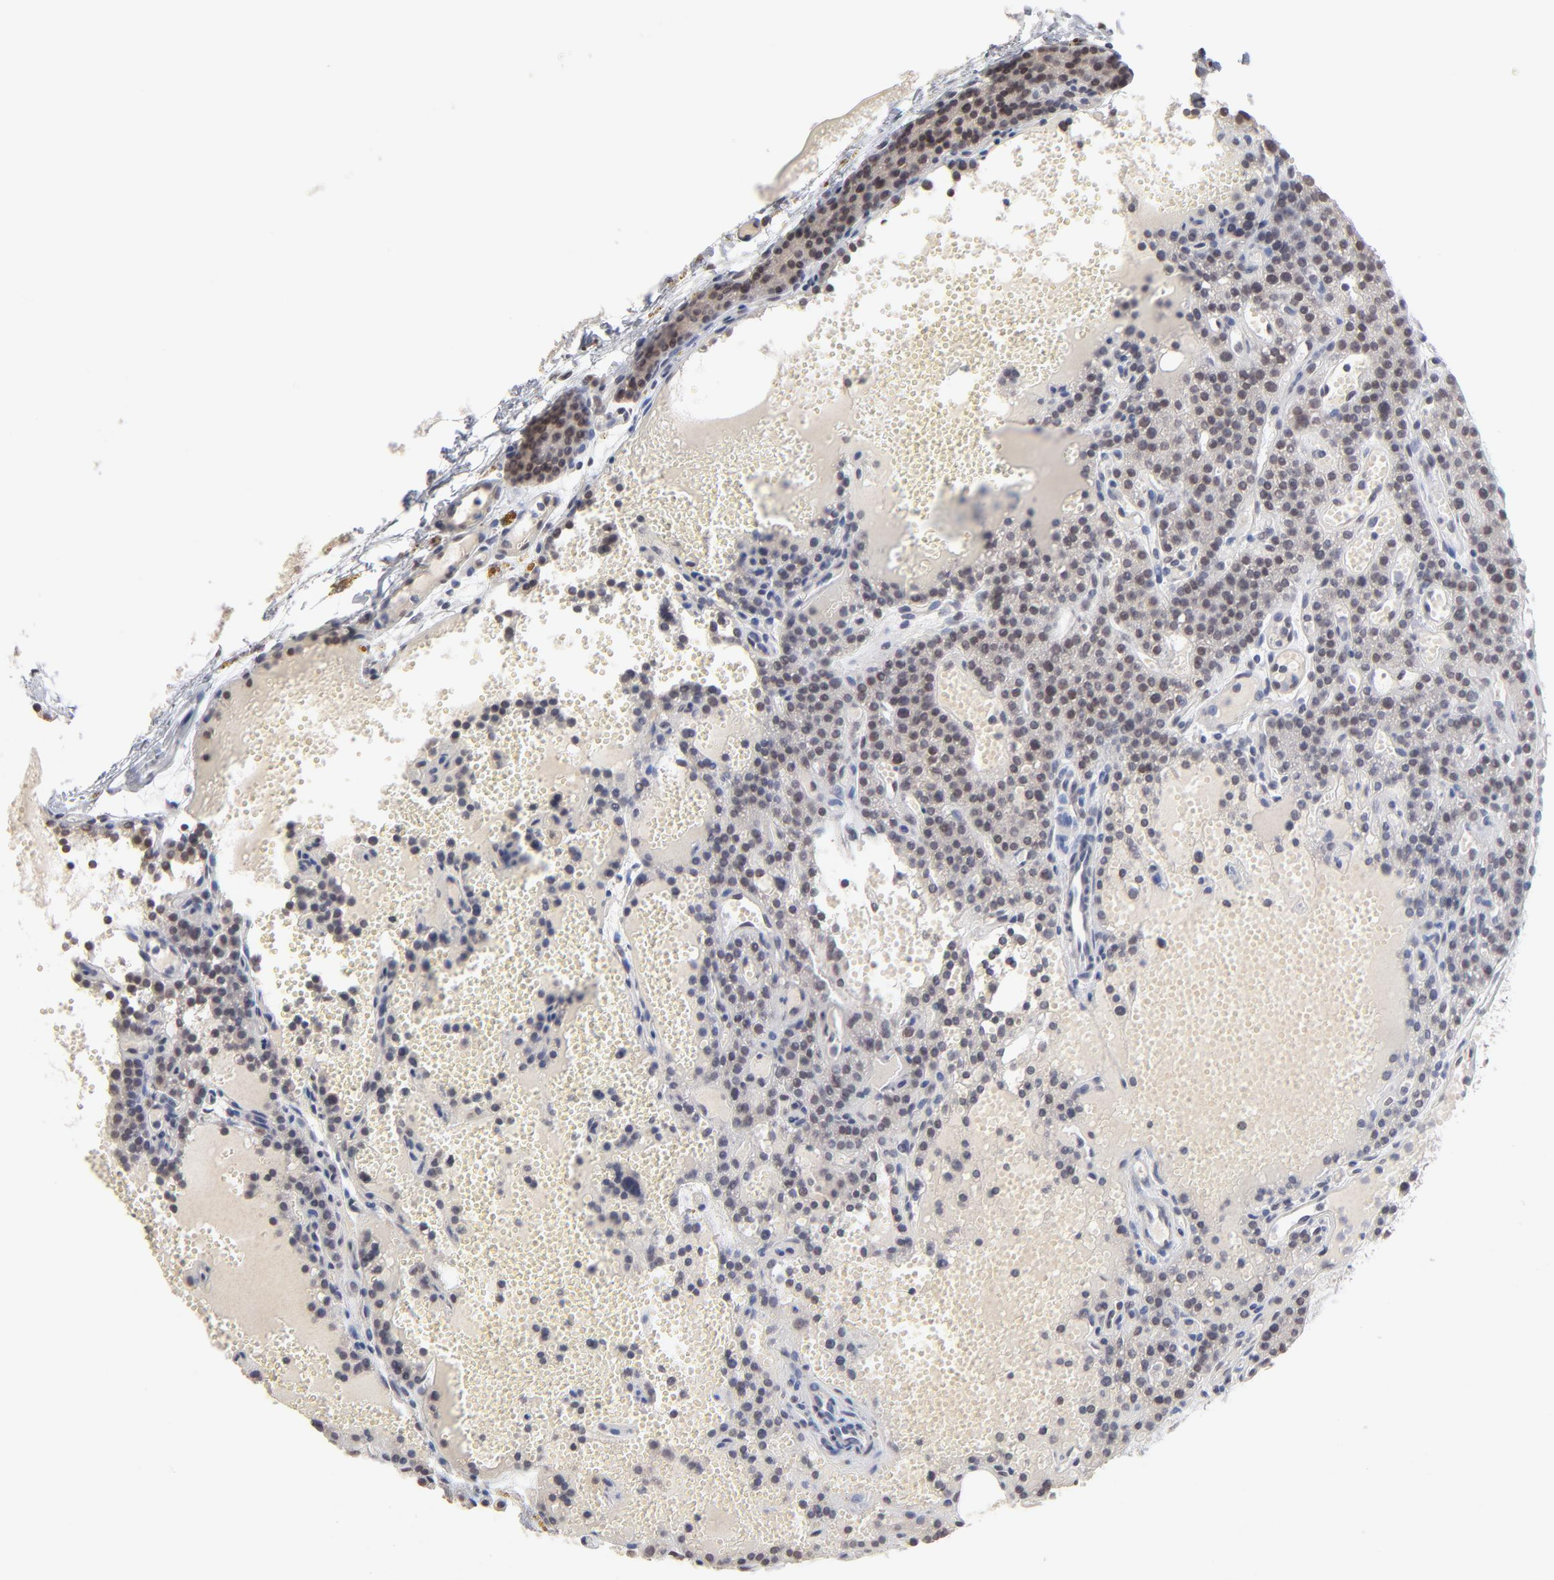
{"staining": {"intensity": "weak", "quantity": "<25%", "location": "nuclear"}, "tissue": "parathyroid gland", "cell_type": "Glandular cells", "image_type": "normal", "snomed": [{"axis": "morphology", "description": "Normal tissue, NOS"}, {"axis": "topography", "description": "Parathyroid gland"}], "caption": "Micrograph shows no protein expression in glandular cells of unremarkable parathyroid gland. (DAB (3,3'-diaminobenzidine) immunohistochemistry (IHC), high magnification).", "gene": "MBIP", "patient": {"sex": "male", "age": 25}}